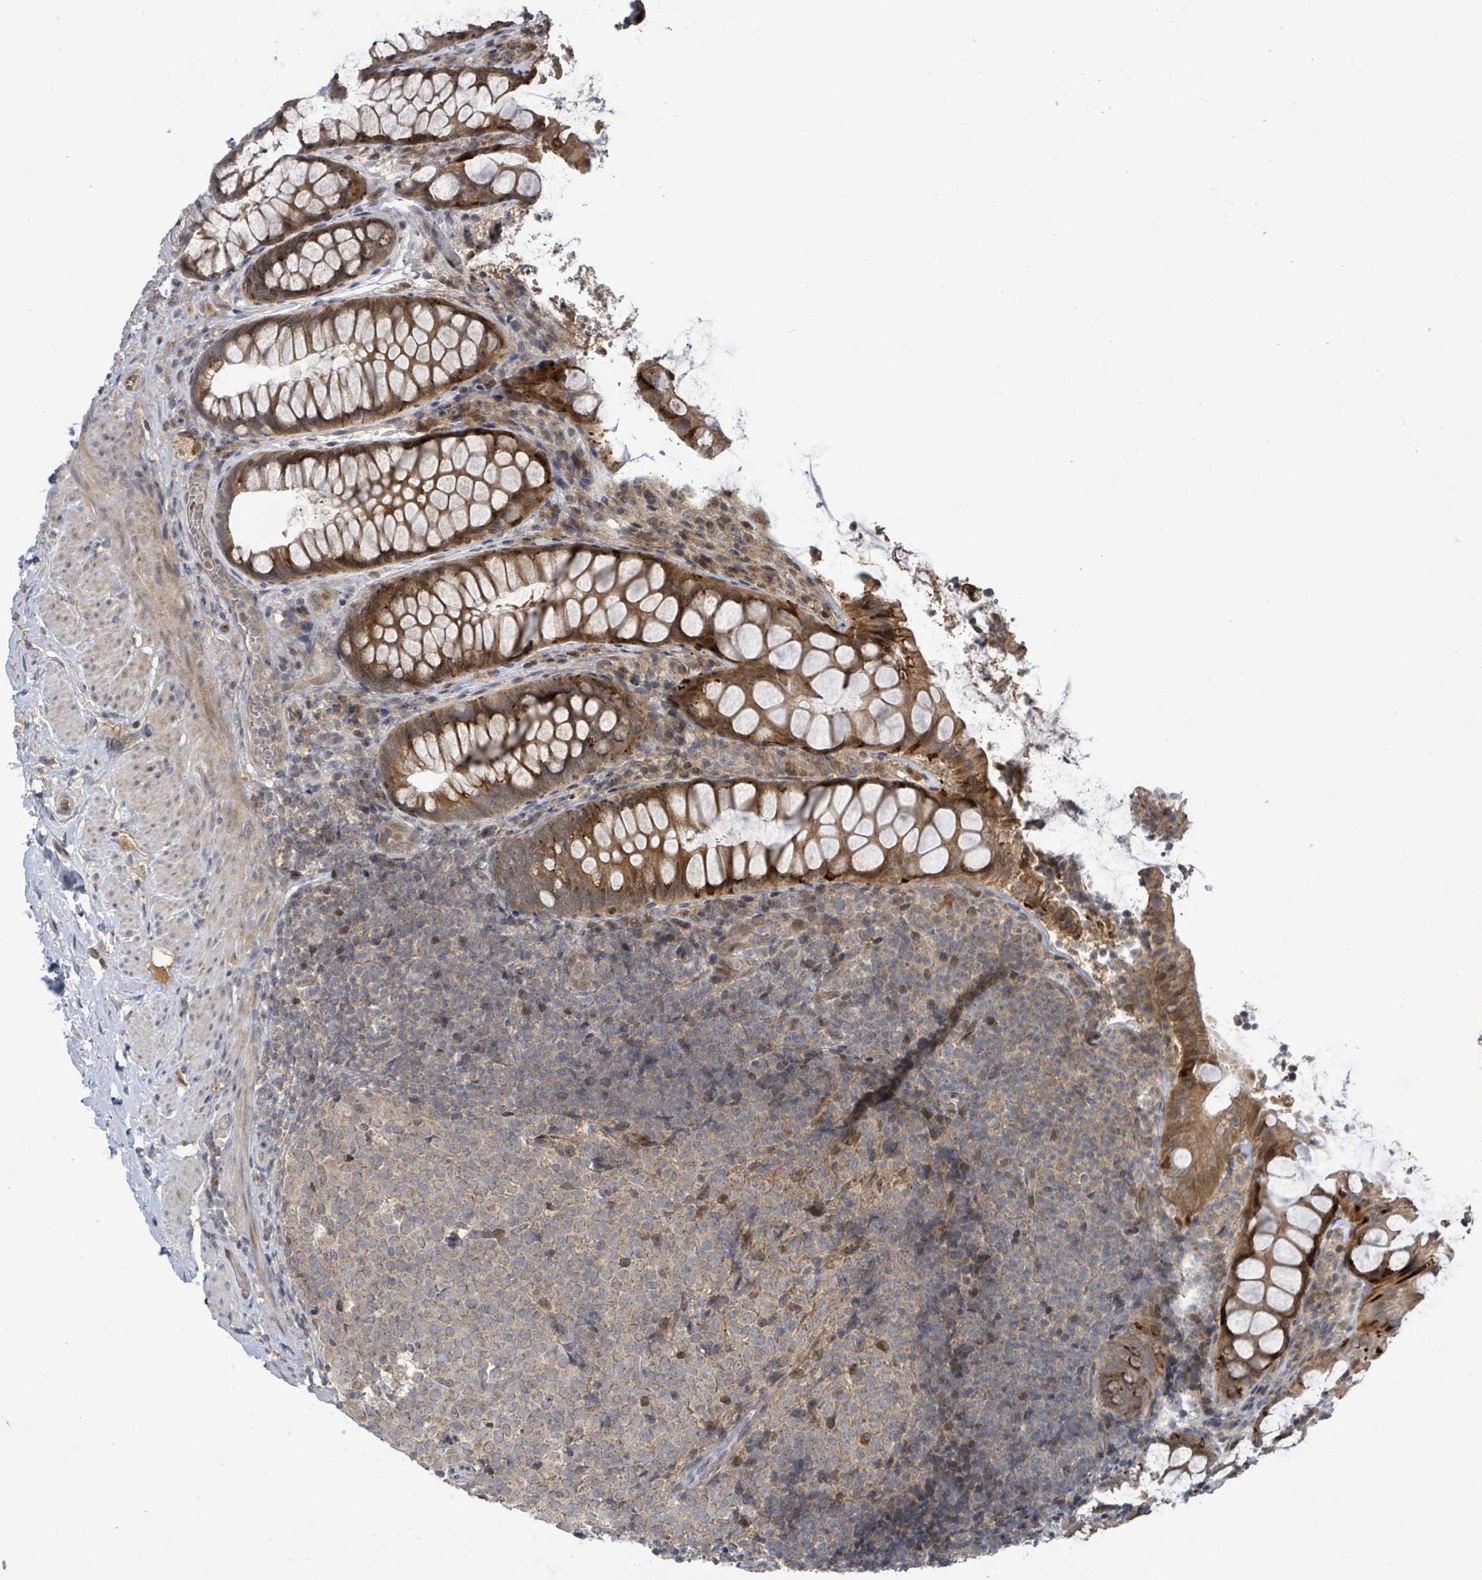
{"staining": {"intensity": "strong", "quantity": "25%-75%", "location": "cytoplasmic/membranous"}, "tissue": "rectum", "cell_type": "Glandular cells", "image_type": "normal", "snomed": [{"axis": "morphology", "description": "Normal tissue, NOS"}, {"axis": "topography", "description": "Rectum"}, {"axis": "topography", "description": "Peripheral nerve tissue"}], "caption": "Immunohistochemical staining of unremarkable rectum reveals 25%-75% levels of strong cytoplasmic/membranous protein positivity in about 25%-75% of glandular cells.", "gene": "ITGA11", "patient": {"sex": "female", "age": 69}}